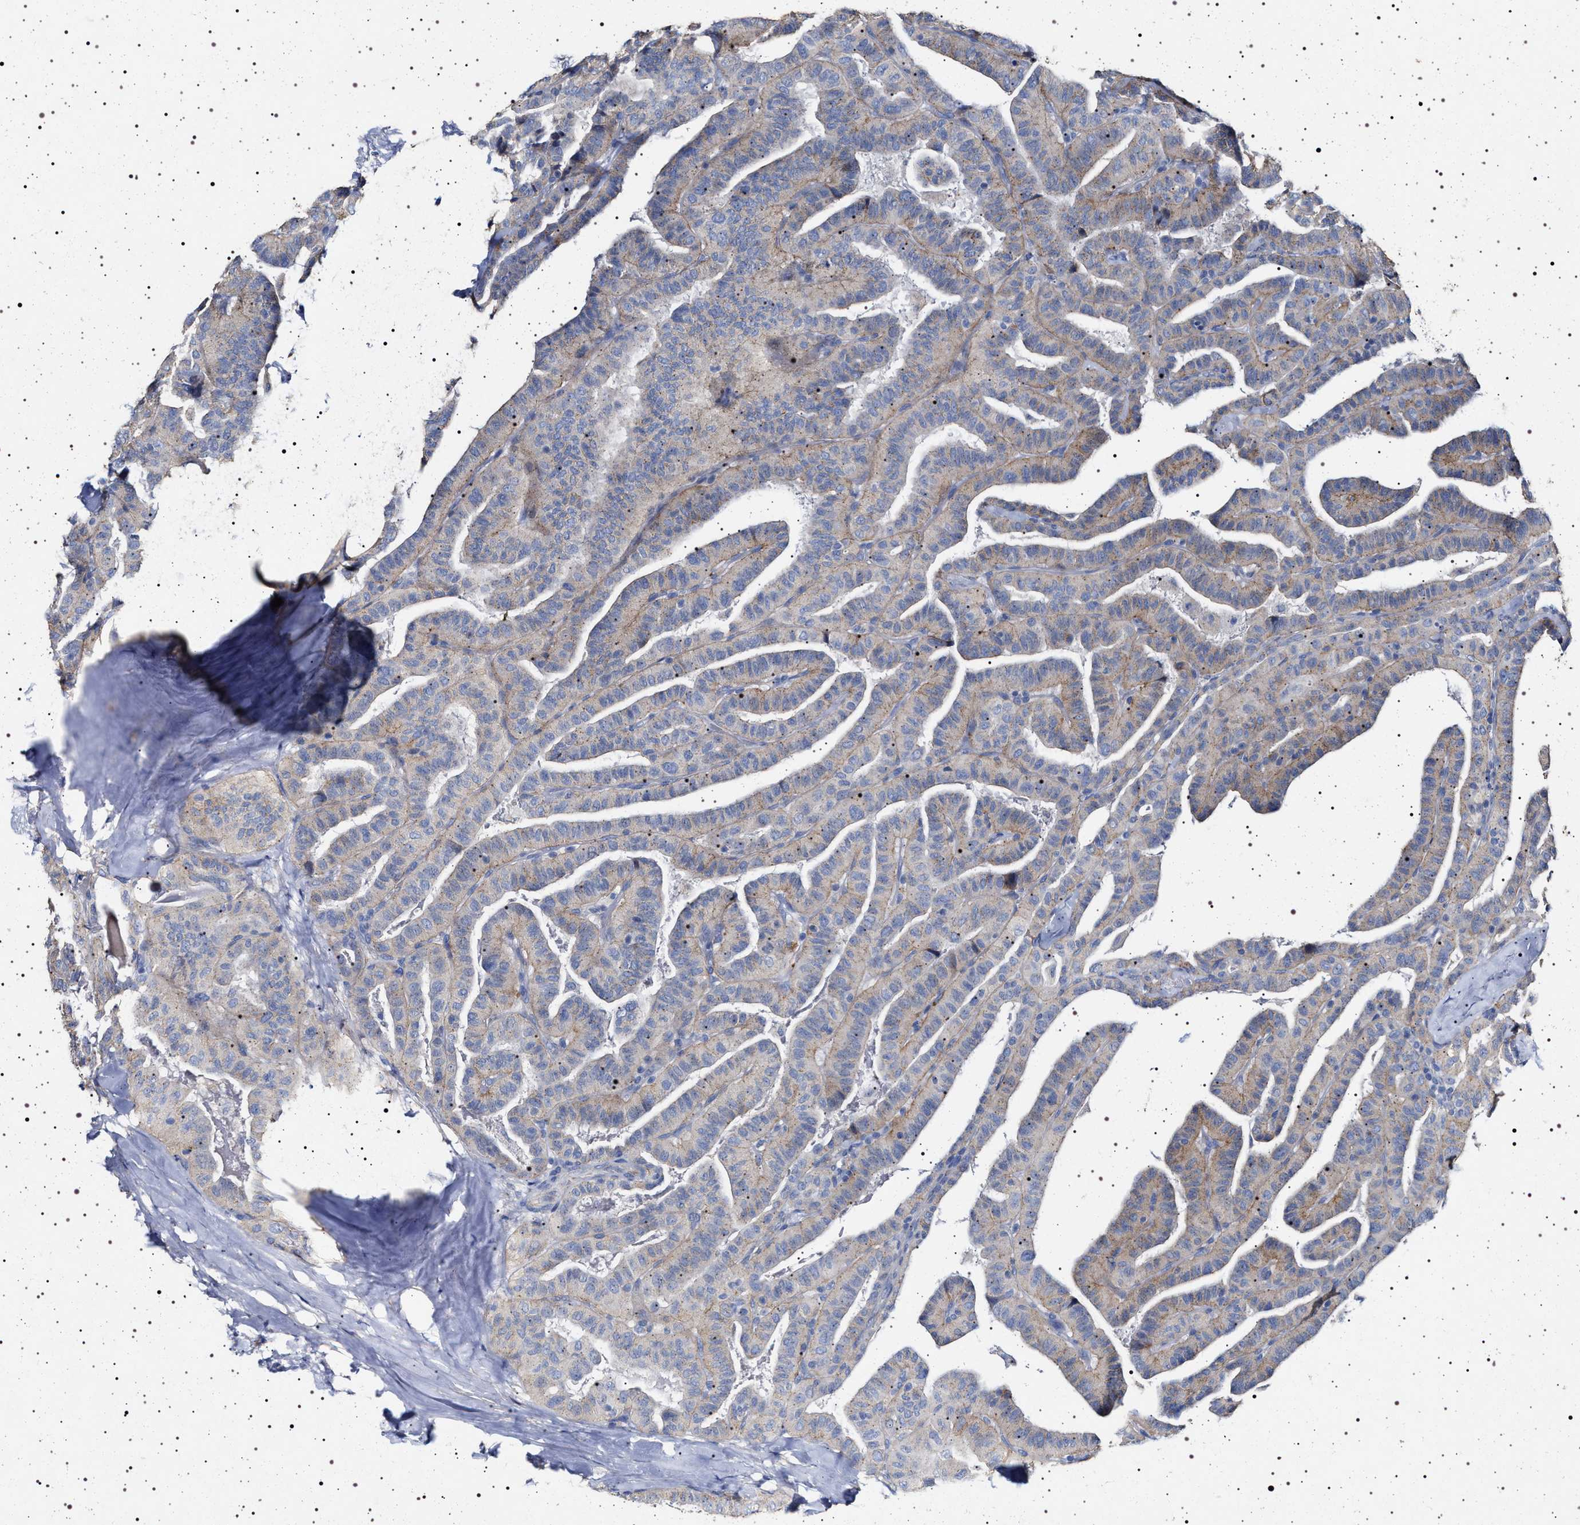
{"staining": {"intensity": "weak", "quantity": "25%-75%", "location": "cytoplasmic/membranous"}, "tissue": "thyroid cancer", "cell_type": "Tumor cells", "image_type": "cancer", "snomed": [{"axis": "morphology", "description": "Papillary adenocarcinoma, NOS"}, {"axis": "topography", "description": "Thyroid gland"}], "caption": "This is an image of IHC staining of thyroid cancer (papillary adenocarcinoma), which shows weak staining in the cytoplasmic/membranous of tumor cells.", "gene": "NAALADL2", "patient": {"sex": "male", "age": 77}}